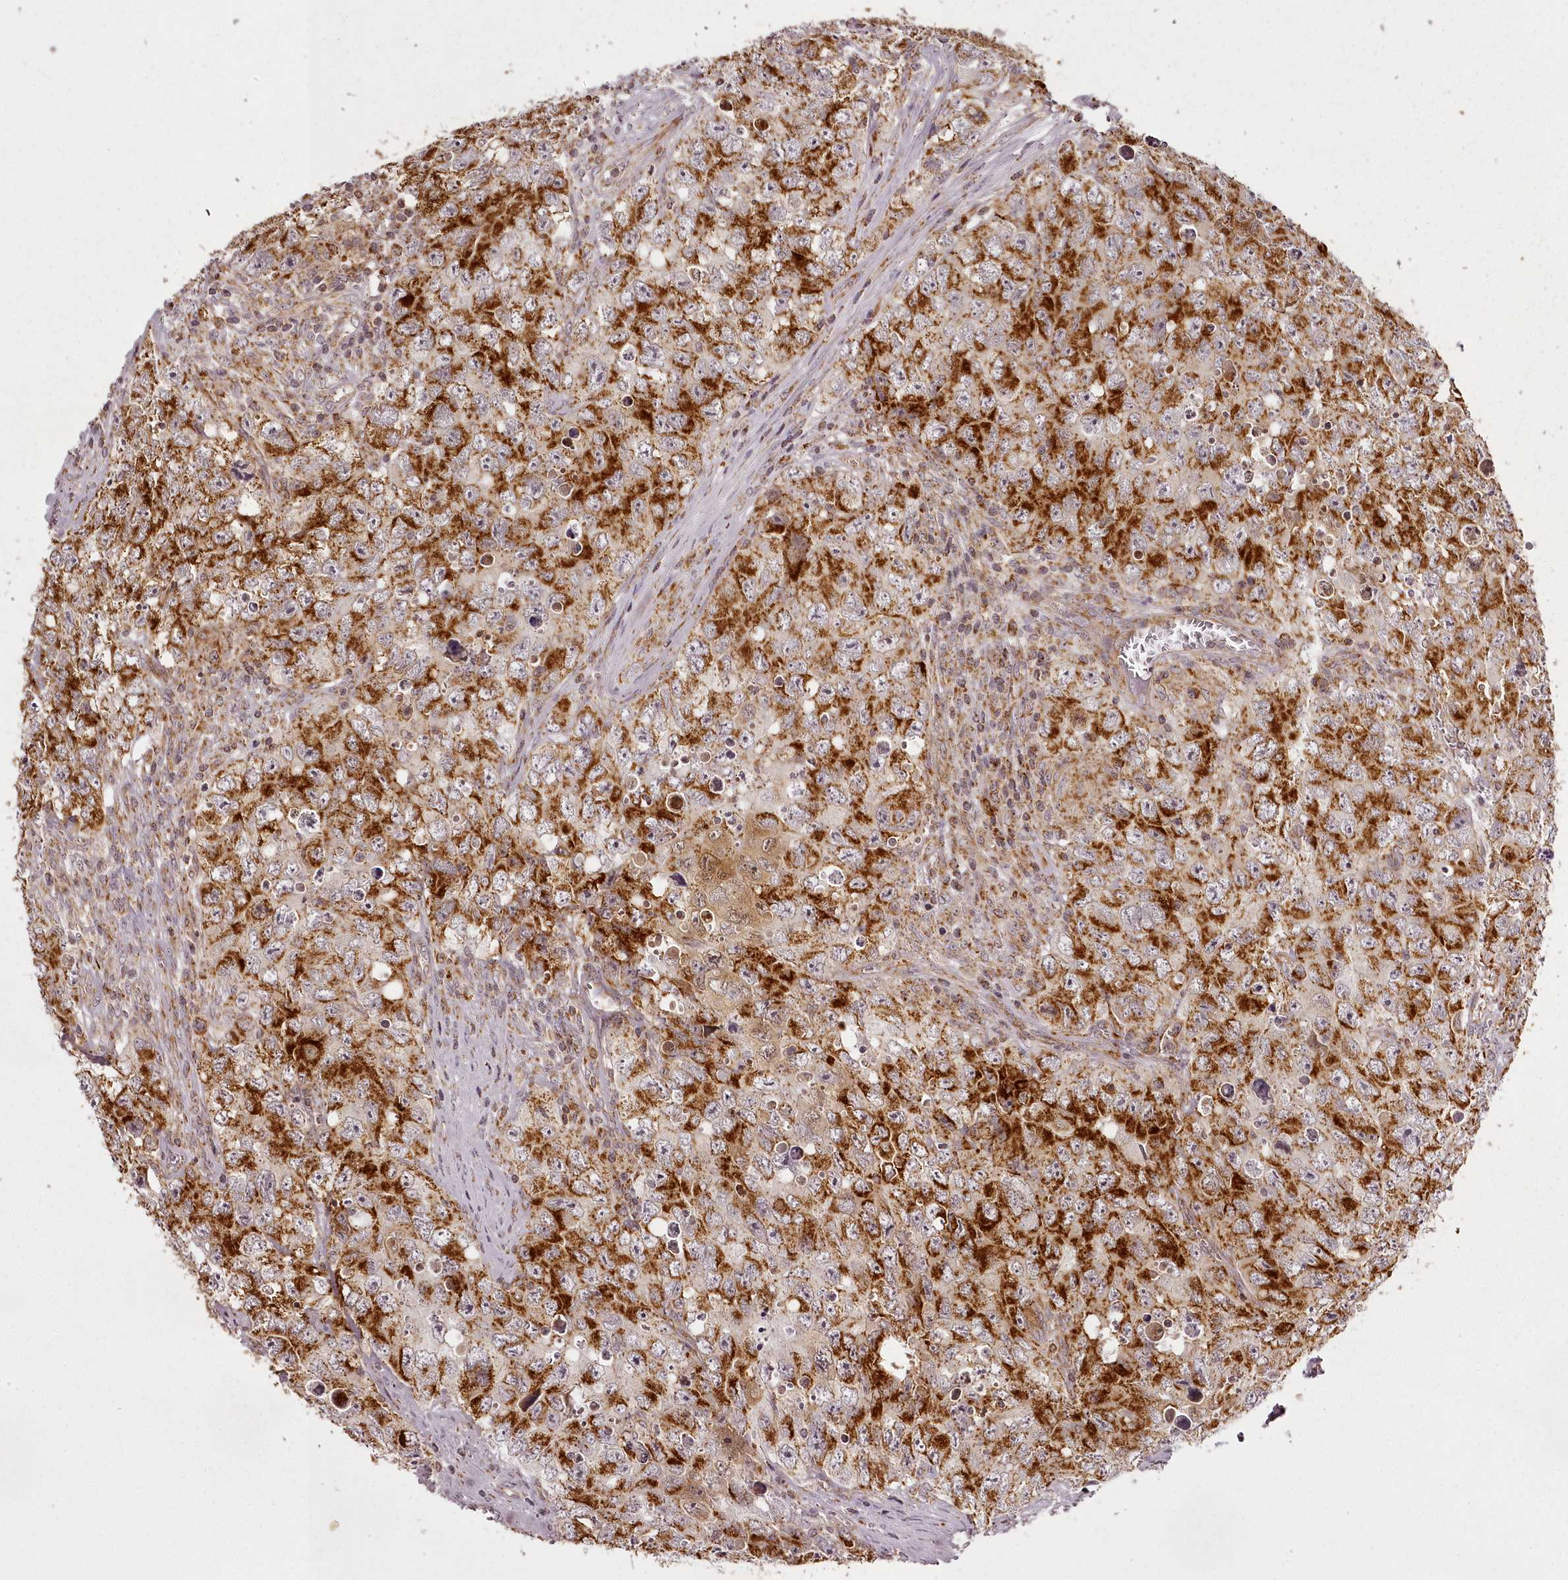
{"staining": {"intensity": "strong", "quantity": ">75%", "location": "cytoplasmic/membranous"}, "tissue": "testis cancer", "cell_type": "Tumor cells", "image_type": "cancer", "snomed": [{"axis": "morphology", "description": "Seminoma, NOS"}, {"axis": "morphology", "description": "Carcinoma, Embryonal, NOS"}, {"axis": "topography", "description": "Testis"}], "caption": "Tumor cells reveal strong cytoplasmic/membranous positivity in approximately >75% of cells in testis cancer (embryonal carcinoma). Nuclei are stained in blue.", "gene": "CHCHD2", "patient": {"sex": "male", "age": 43}}